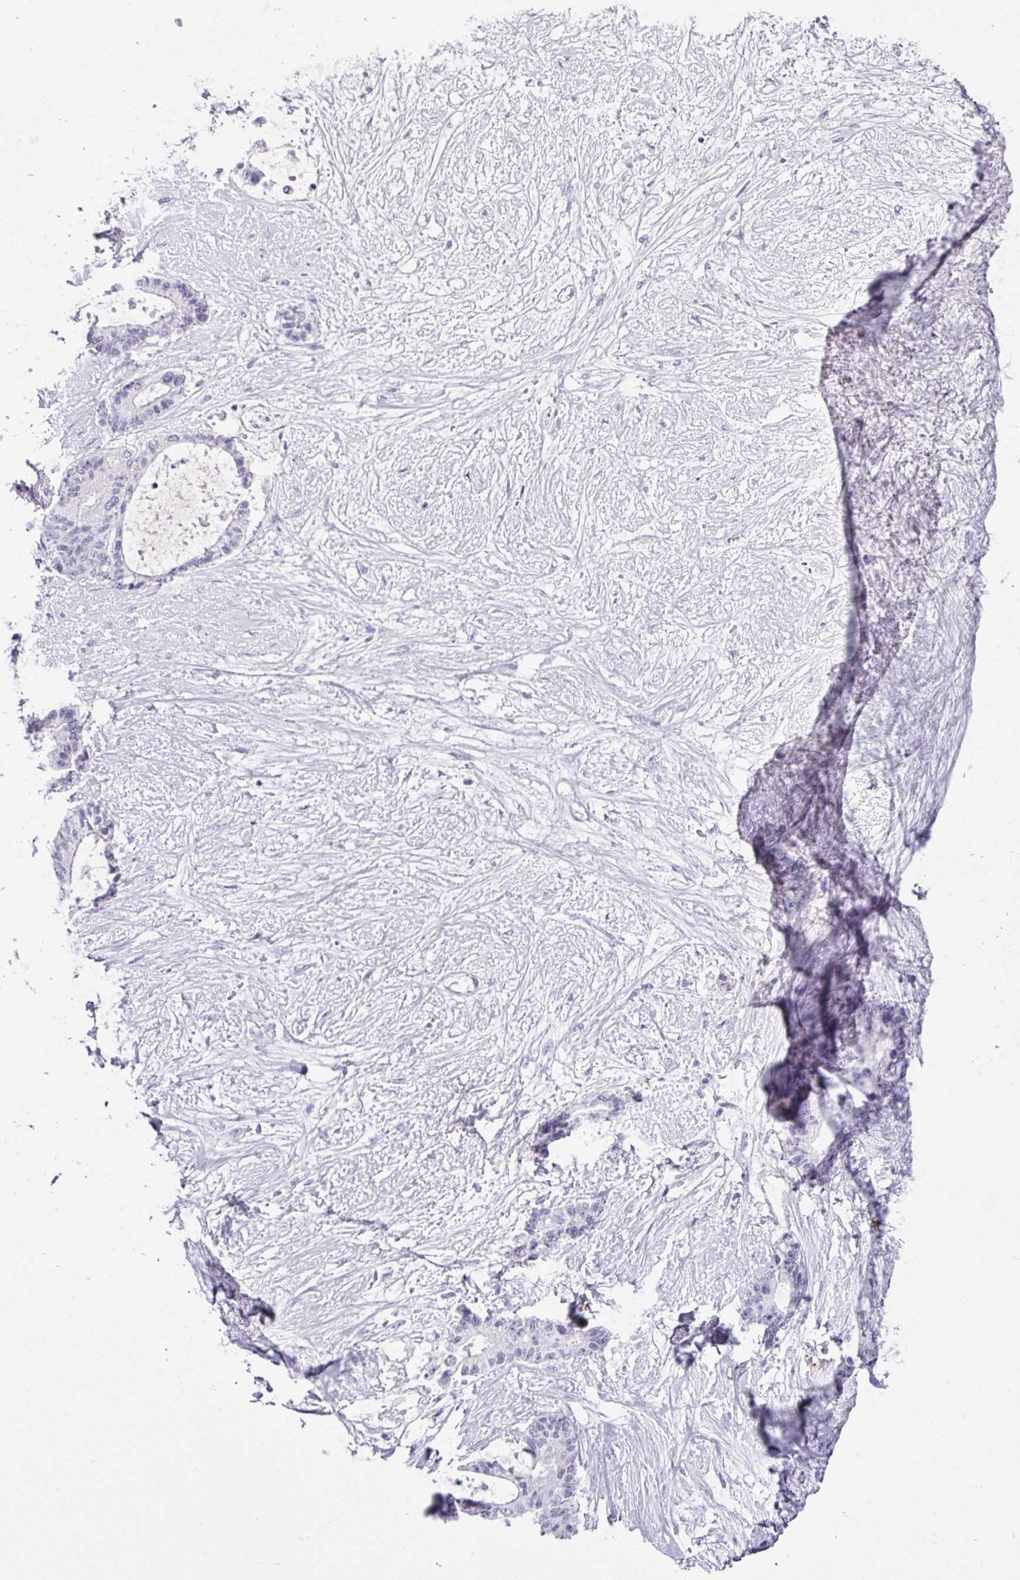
{"staining": {"intensity": "negative", "quantity": "none", "location": "none"}, "tissue": "liver cancer", "cell_type": "Tumor cells", "image_type": "cancer", "snomed": [{"axis": "morphology", "description": "Normal tissue, NOS"}, {"axis": "morphology", "description": "Cholangiocarcinoma"}, {"axis": "topography", "description": "Liver"}, {"axis": "topography", "description": "Peripheral nerve tissue"}], "caption": "Tumor cells show no significant protein positivity in cholangiocarcinoma (liver).", "gene": "BCL11A", "patient": {"sex": "female", "age": 73}}